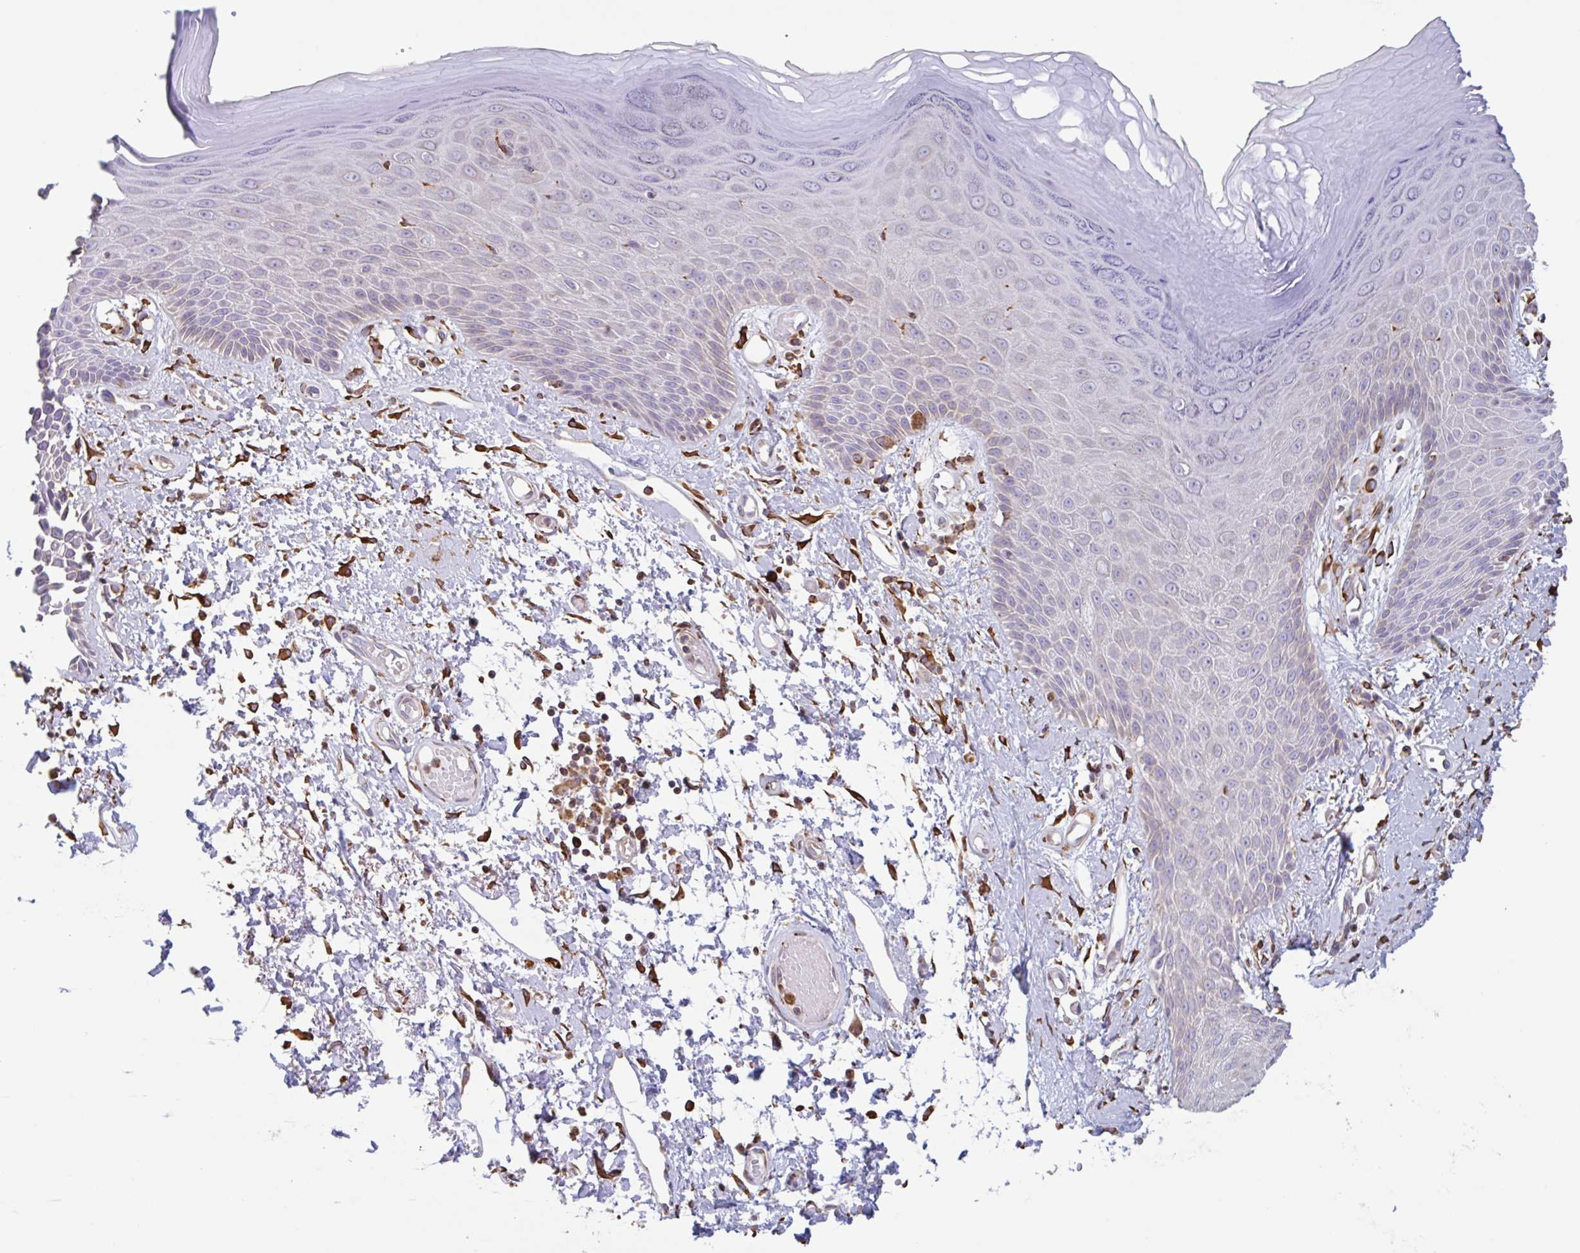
{"staining": {"intensity": "moderate", "quantity": "<25%", "location": "cytoplasmic/membranous"}, "tissue": "skin", "cell_type": "Epidermal cells", "image_type": "normal", "snomed": [{"axis": "morphology", "description": "Normal tissue, NOS"}, {"axis": "topography", "description": "Anal"}, {"axis": "topography", "description": "Peripheral nerve tissue"}], "caption": "Immunohistochemical staining of benign human skin exhibits low levels of moderate cytoplasmic/membranous staining in approximately <25% of epidermal cells.", "gene": "DOK4", "patient": {"sex": "male", "age": 78}}